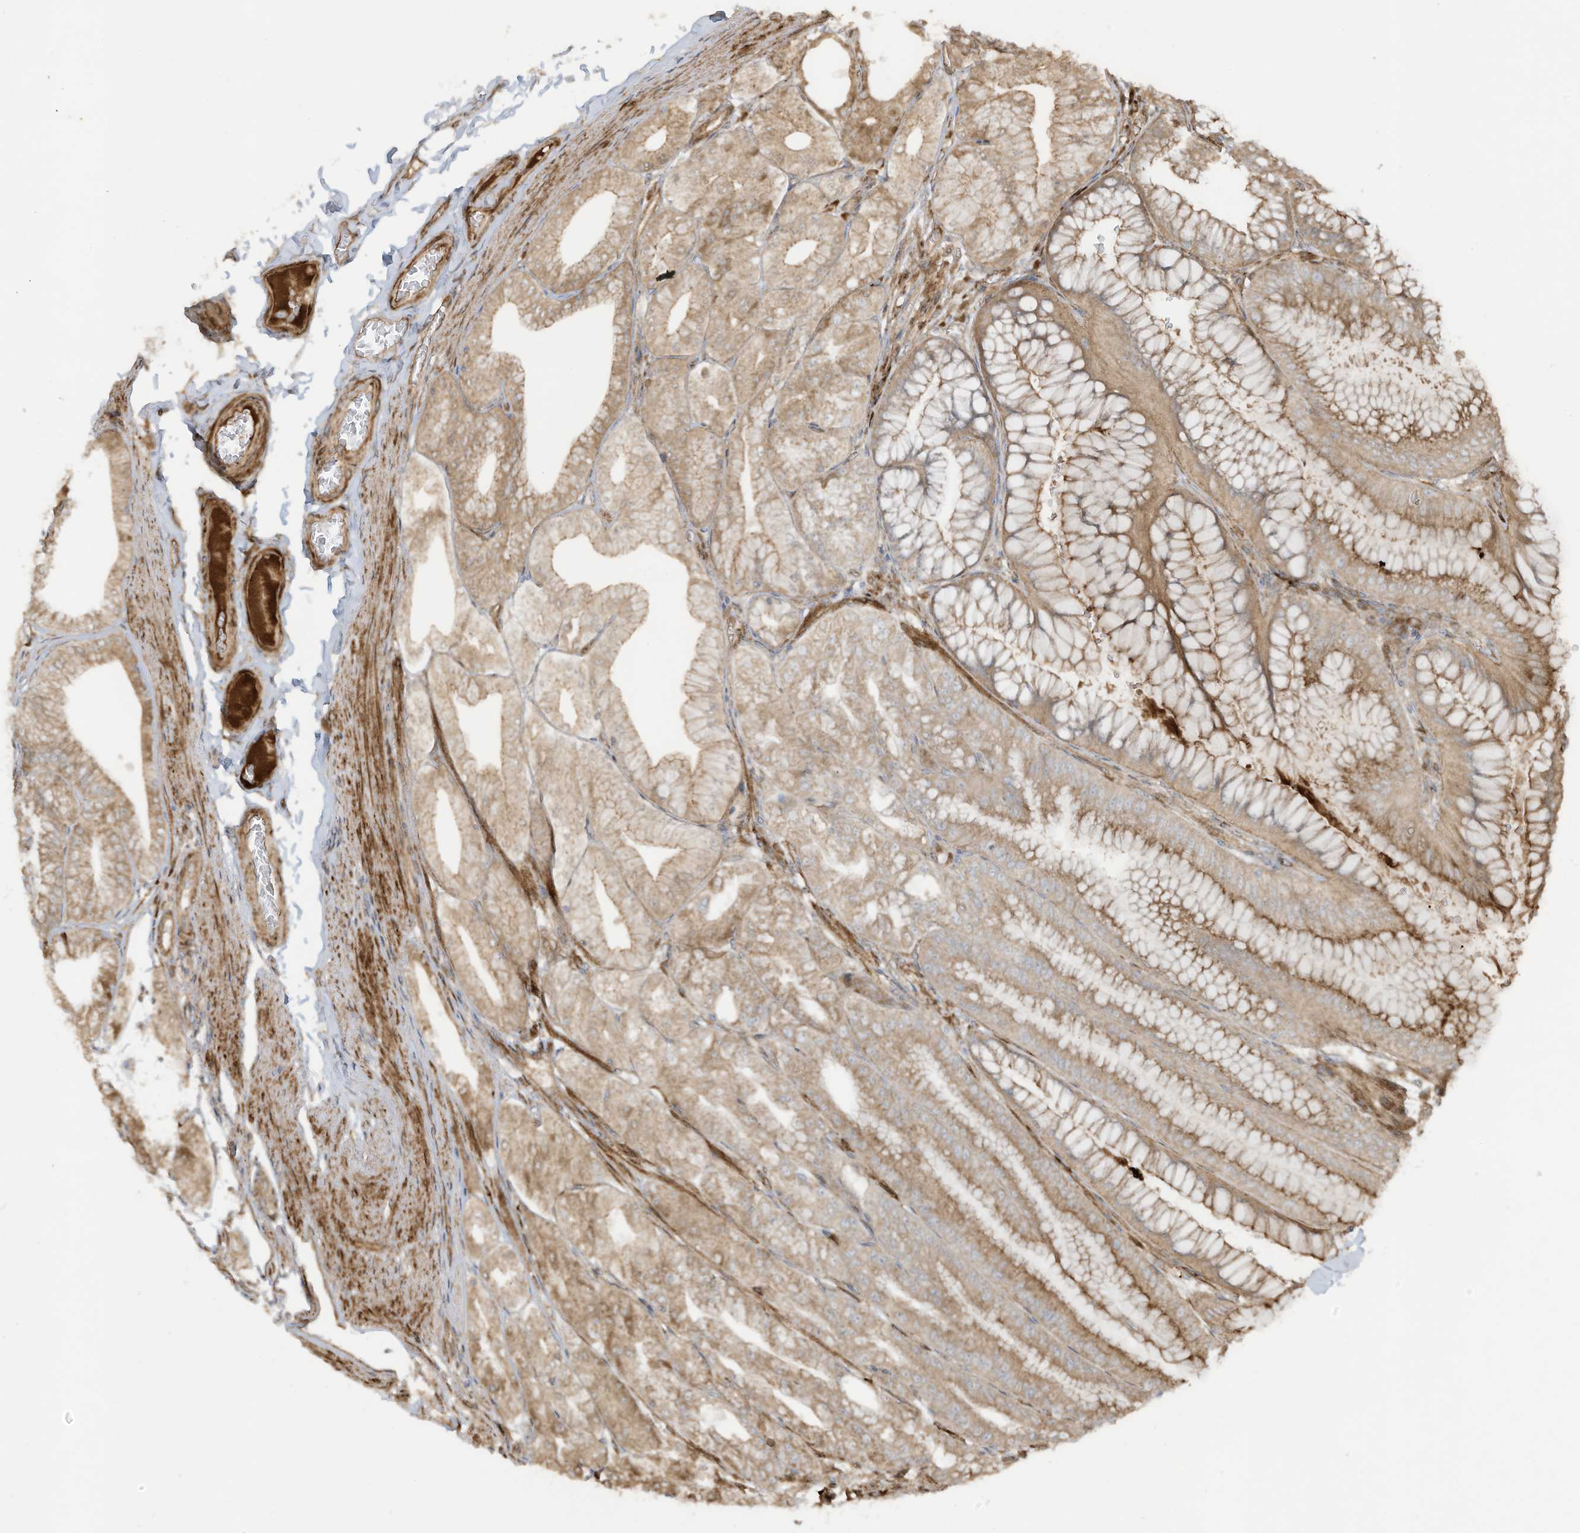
{"staining": {"intensity": "moderate", "quantity": ">75%", "location": "cytoplasmic/membranous"}, "tissue": "stomach", "cell_type": "Glandular cells", "image_type": "normal", "snomed": [{"axis": "morphology", "description": "Normal tissue, NOS"}, {"axis": "topography", "description": "Stomach, lower"}], "caption": "Stomach stained with a brown dye displays moderate cytoplasmic/membranous positive expression in approximately >75% of glandular cells.", "gene": "DDIT4", "patient": {"sex": "male", "age": 71}}